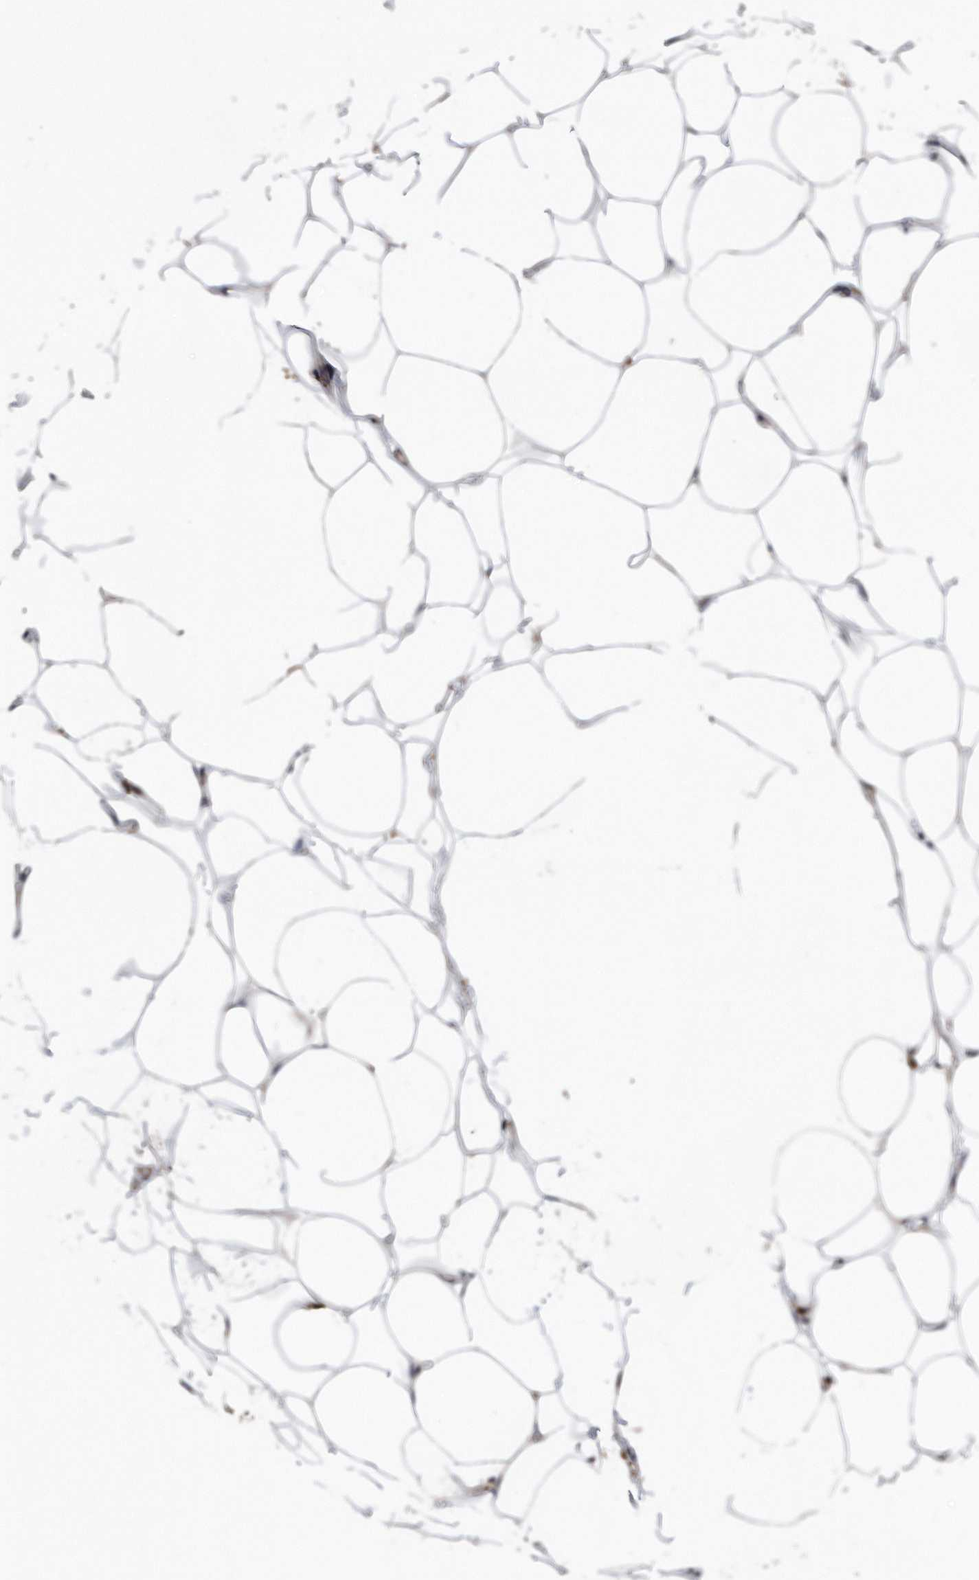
{"staining": {"intensity": "weak", "quantity": ">75%", "location": "cytoplasmic/membranous"}, "tissue": "adipose tissue", "cell_type": "Adipocytes", "image_type": "normal", "snomed": [{"axis": "morphology", "description": "Normal tissue, NOS"}, {"axis": "topography", "description": "Breast"}], "caption": "Protein expression analysis of unremarkable human adipose tissue reveals weak cytoplasmic/membranous staining in about >75% of adipocytes. (DAB (3,3'-diaminobenzidine) IHC, brown staining for protein, blue staining for nuclei).", "gene": "DST", "patient": {"sex": "female", "age": 23}}